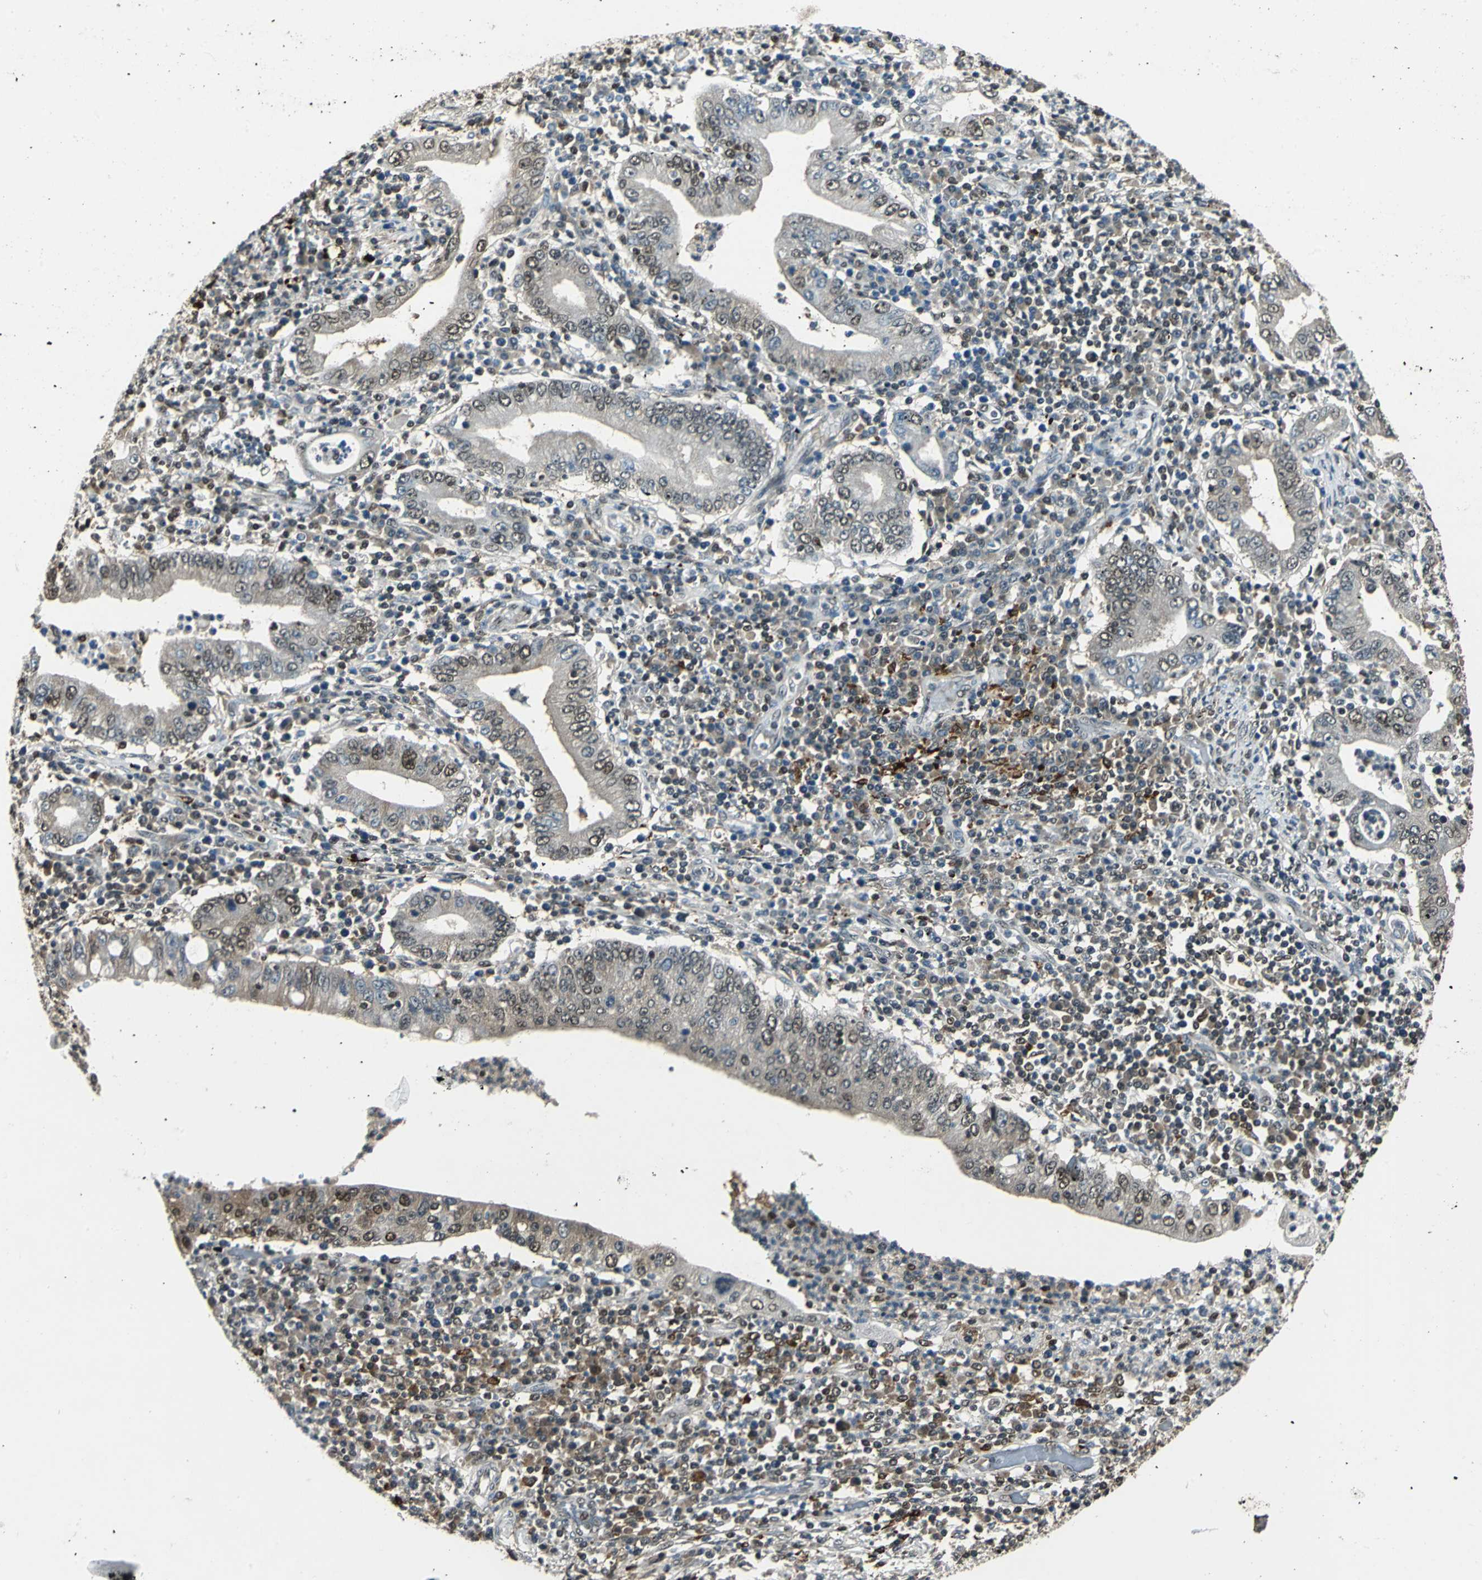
{"staining": {"intensity": "weak", "quantity": "25%-75%", "location": "cytoplasmic/membranous,nuclear"}, "tissue": "stomach cancer", "cell_type": "Tumor cells", "image_type": "cancer", "snomed": [{"axis": "morphology", "description": "Normal tissue, NOS"}, {"axis": "morphology", "description": "Adenocarcinoma, NOS"}, {"axis": "topography", "description": "Esophagus"}, {"axis": "topography", "description": "Stomach, upper"}, {"axis": "topography", "description": "Peripheral nerve tissue"}], "caption": "There is low levels of weak cytoplasmic/membranous and nuclear expression in tumor cells of stomach cancer, as demonstrated by immunohistochemical staining (brown color).", "gene": "PPP1R13L", "patient": {"sex": "male", "age": 62}}